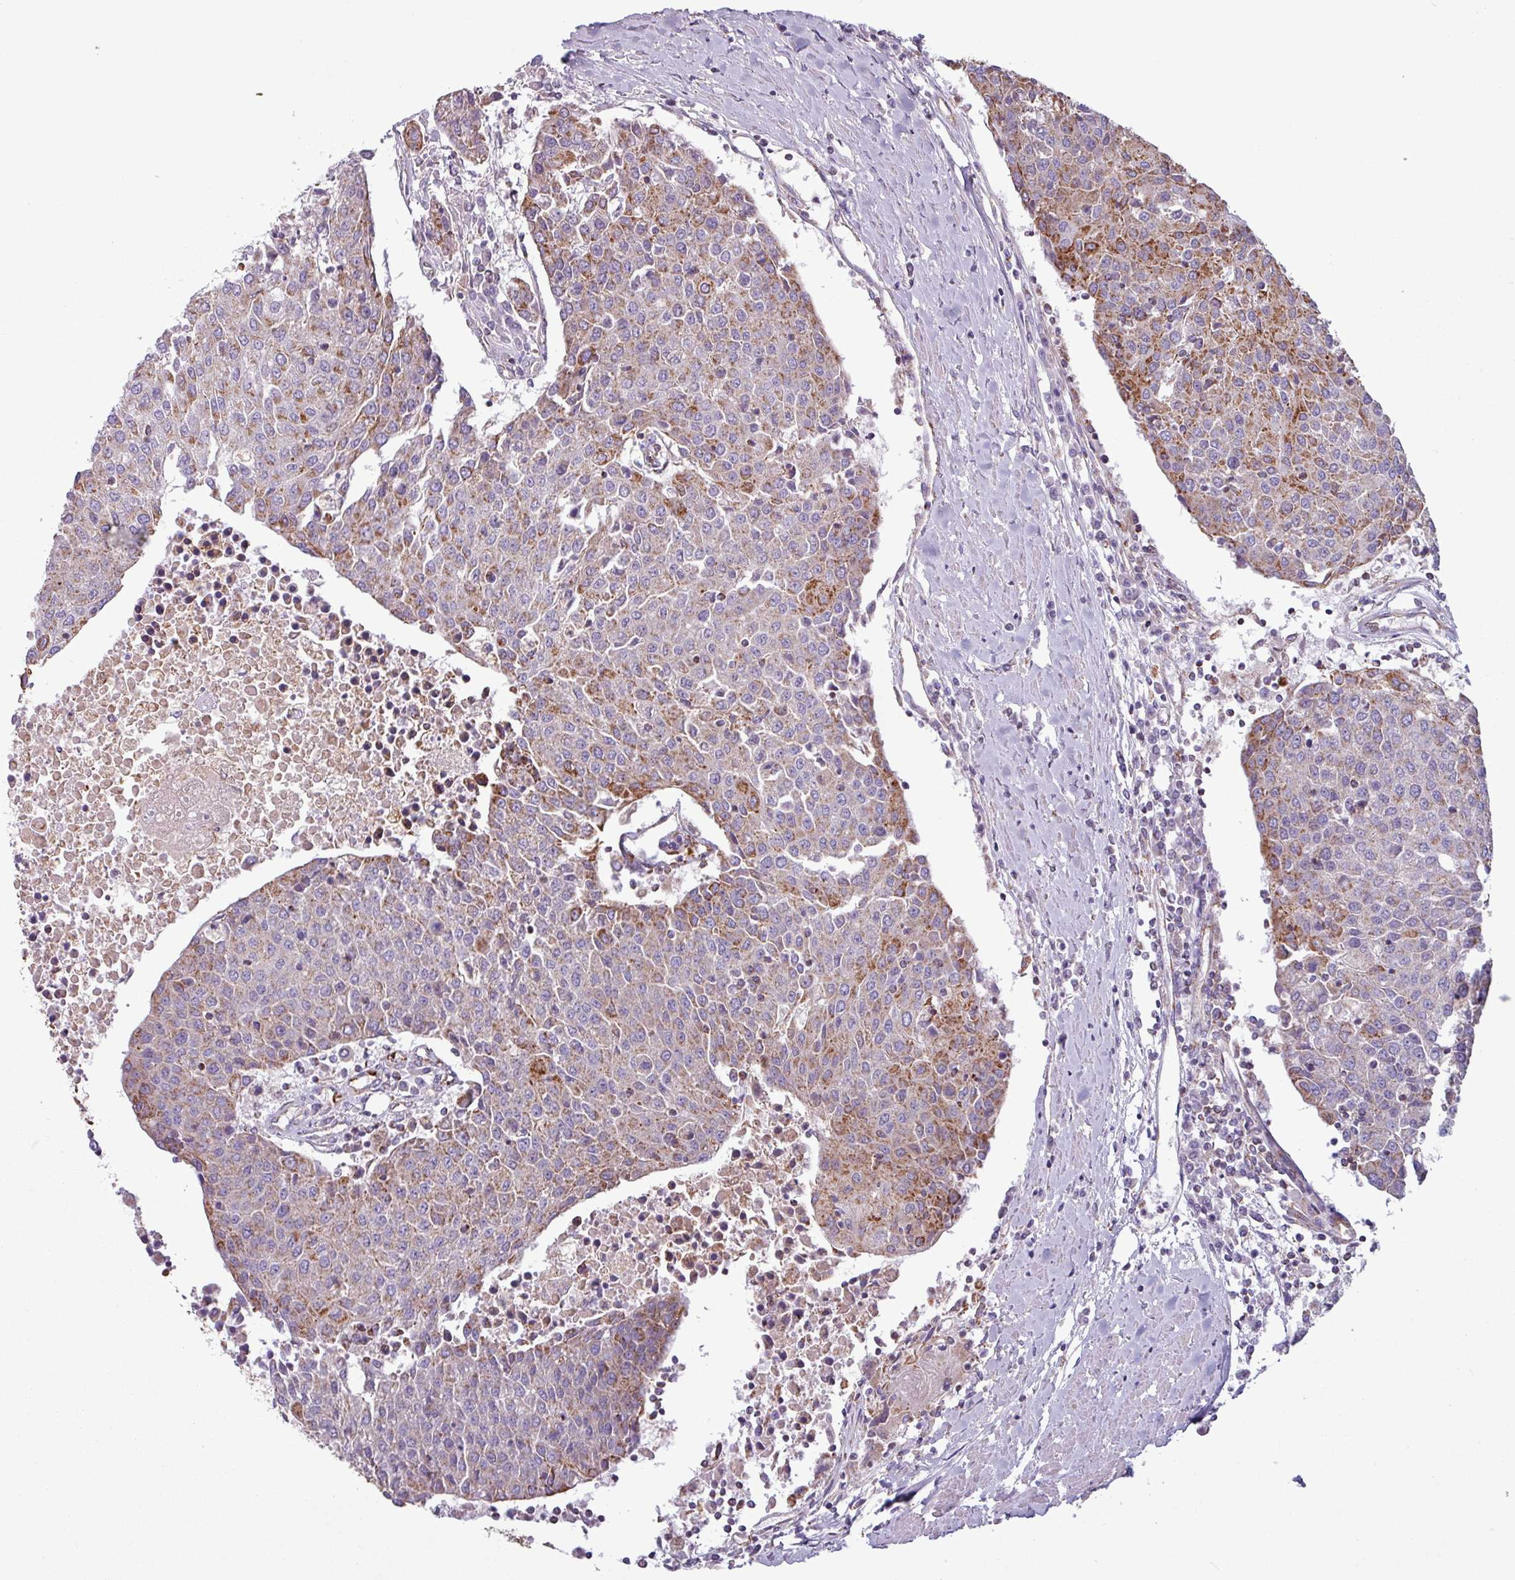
{"staining": {"intensity": "moderate", "quantity": ">75%", "location": "cytoplasmic/membranous"}, "tissue": "urothelial cancer", "cell_type": "Tumor cells", "image_type": "cancer", "snomed": [{"axis": "morphology", "description": "Urothelial carcinoma, High grade"}, {"axis": "topography", "description": "Urinary bladder"}], "caption": "Human urothelial cancer stained for a protein (brown) exhibits moderate cytoplasmic/membranous positive staining in approximately >75% of tumor cells.", "gene": "CAMK1", "patient": {"sex": "female", "age": 85}}